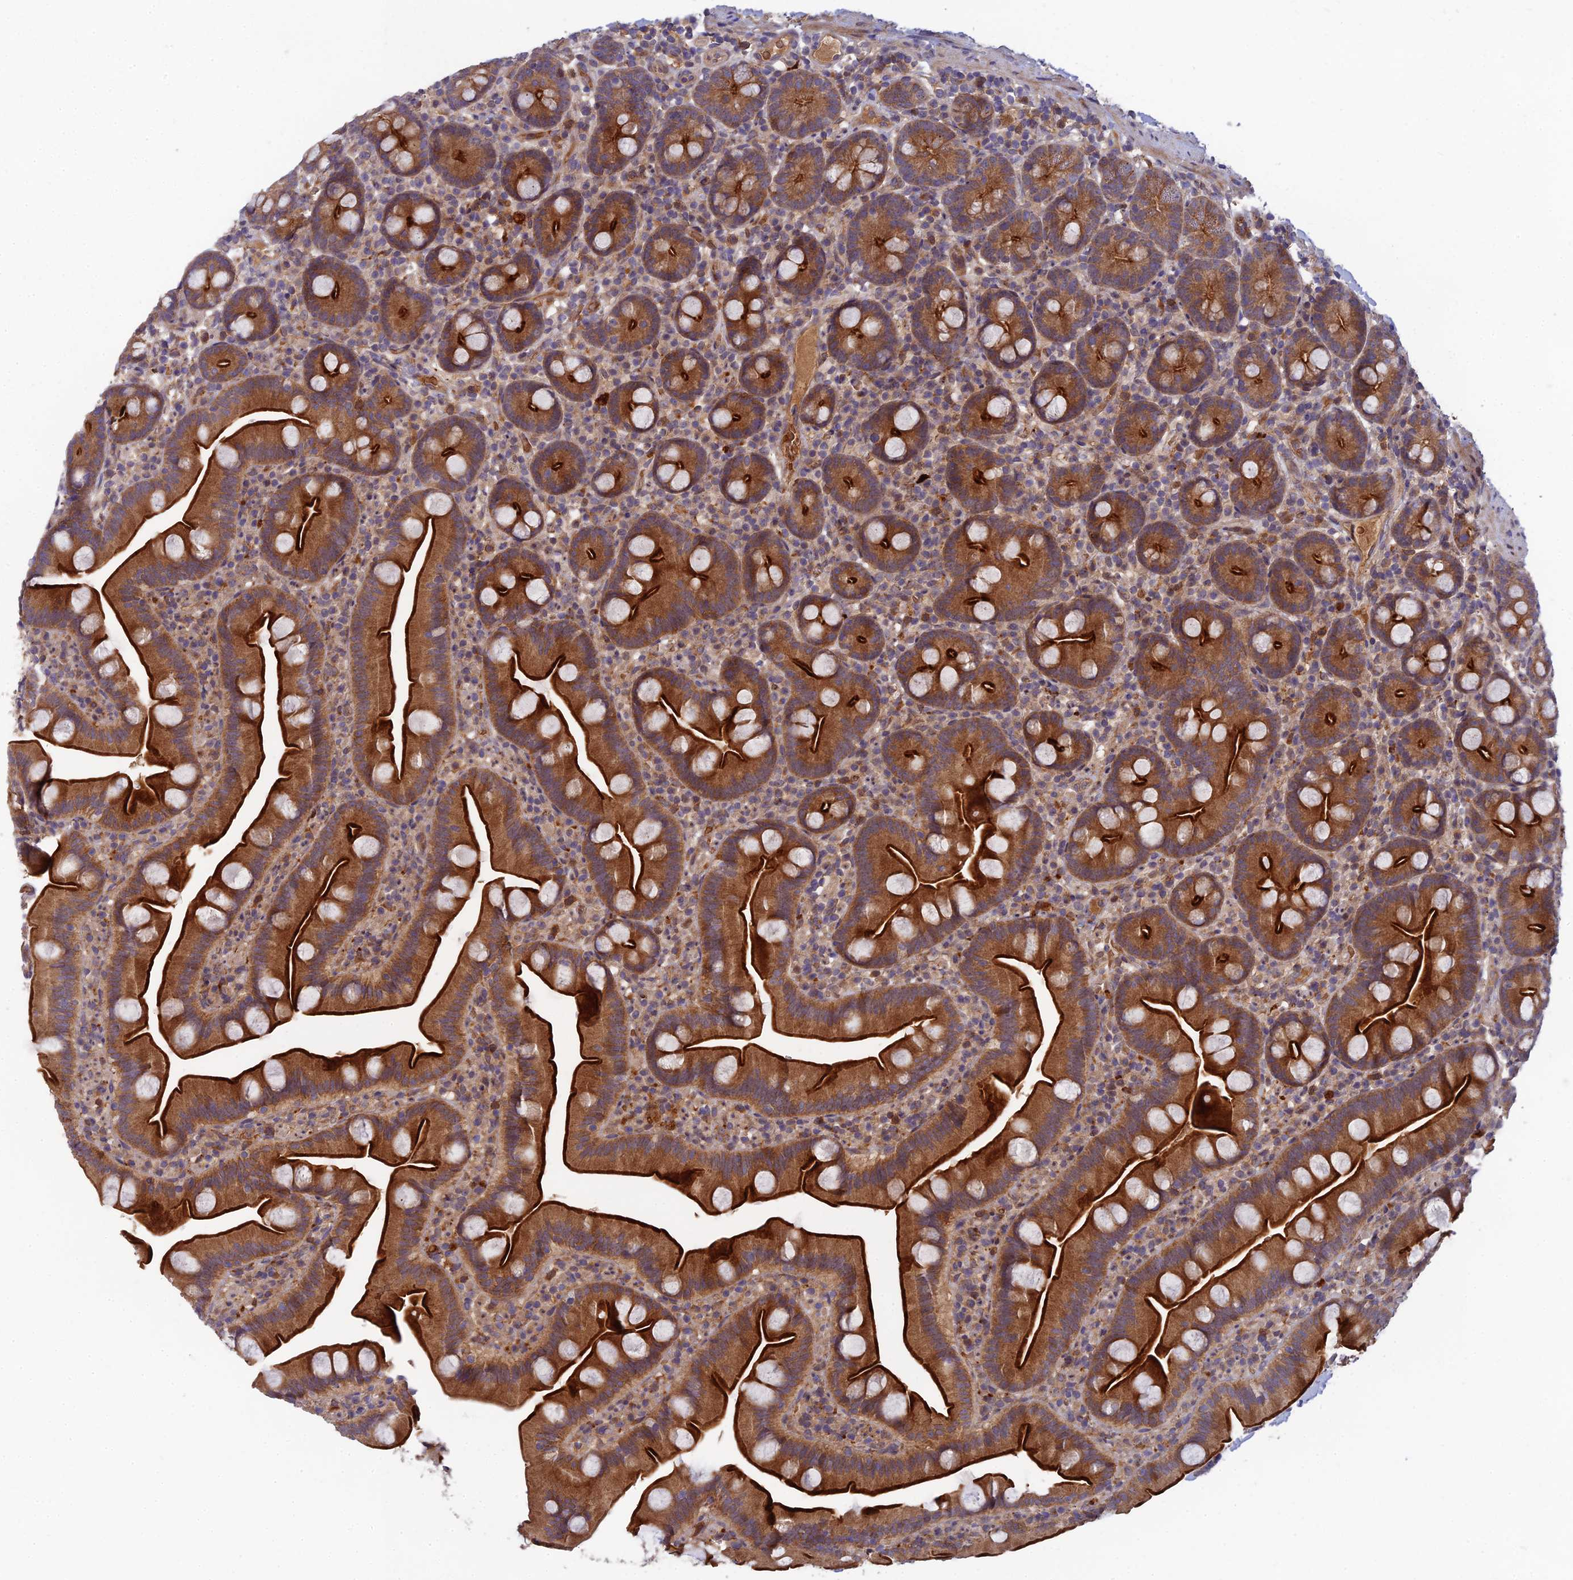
{"staining": {"intensity": "strong", "quantity": ">75%", "location": "cytoplasmic/membranous"}, "tissue": "small intestine", "cell_type": "Glandular cells", "image_type": "normal", "snomed": [{"axis": "morphology", "description": "Normal tissue, NOS"}, {"axis": "topography", "description": "Small intestine"}], "caption": "Immunohistochemistry staining of benign small intestine, which reveals high levels of strong cytoplasmic/membranous expression in about >75% of glandular cells indicating strong cytoplasmic/membranous protein expression. The staining was performed using DAB (3,3'-diaminobenzidine) (brown) for protein detection and nuclei were counterstained in hematoxylin (blue).", "gene": "FAM151B", "patient": {"sex": "female", "age": 68}}